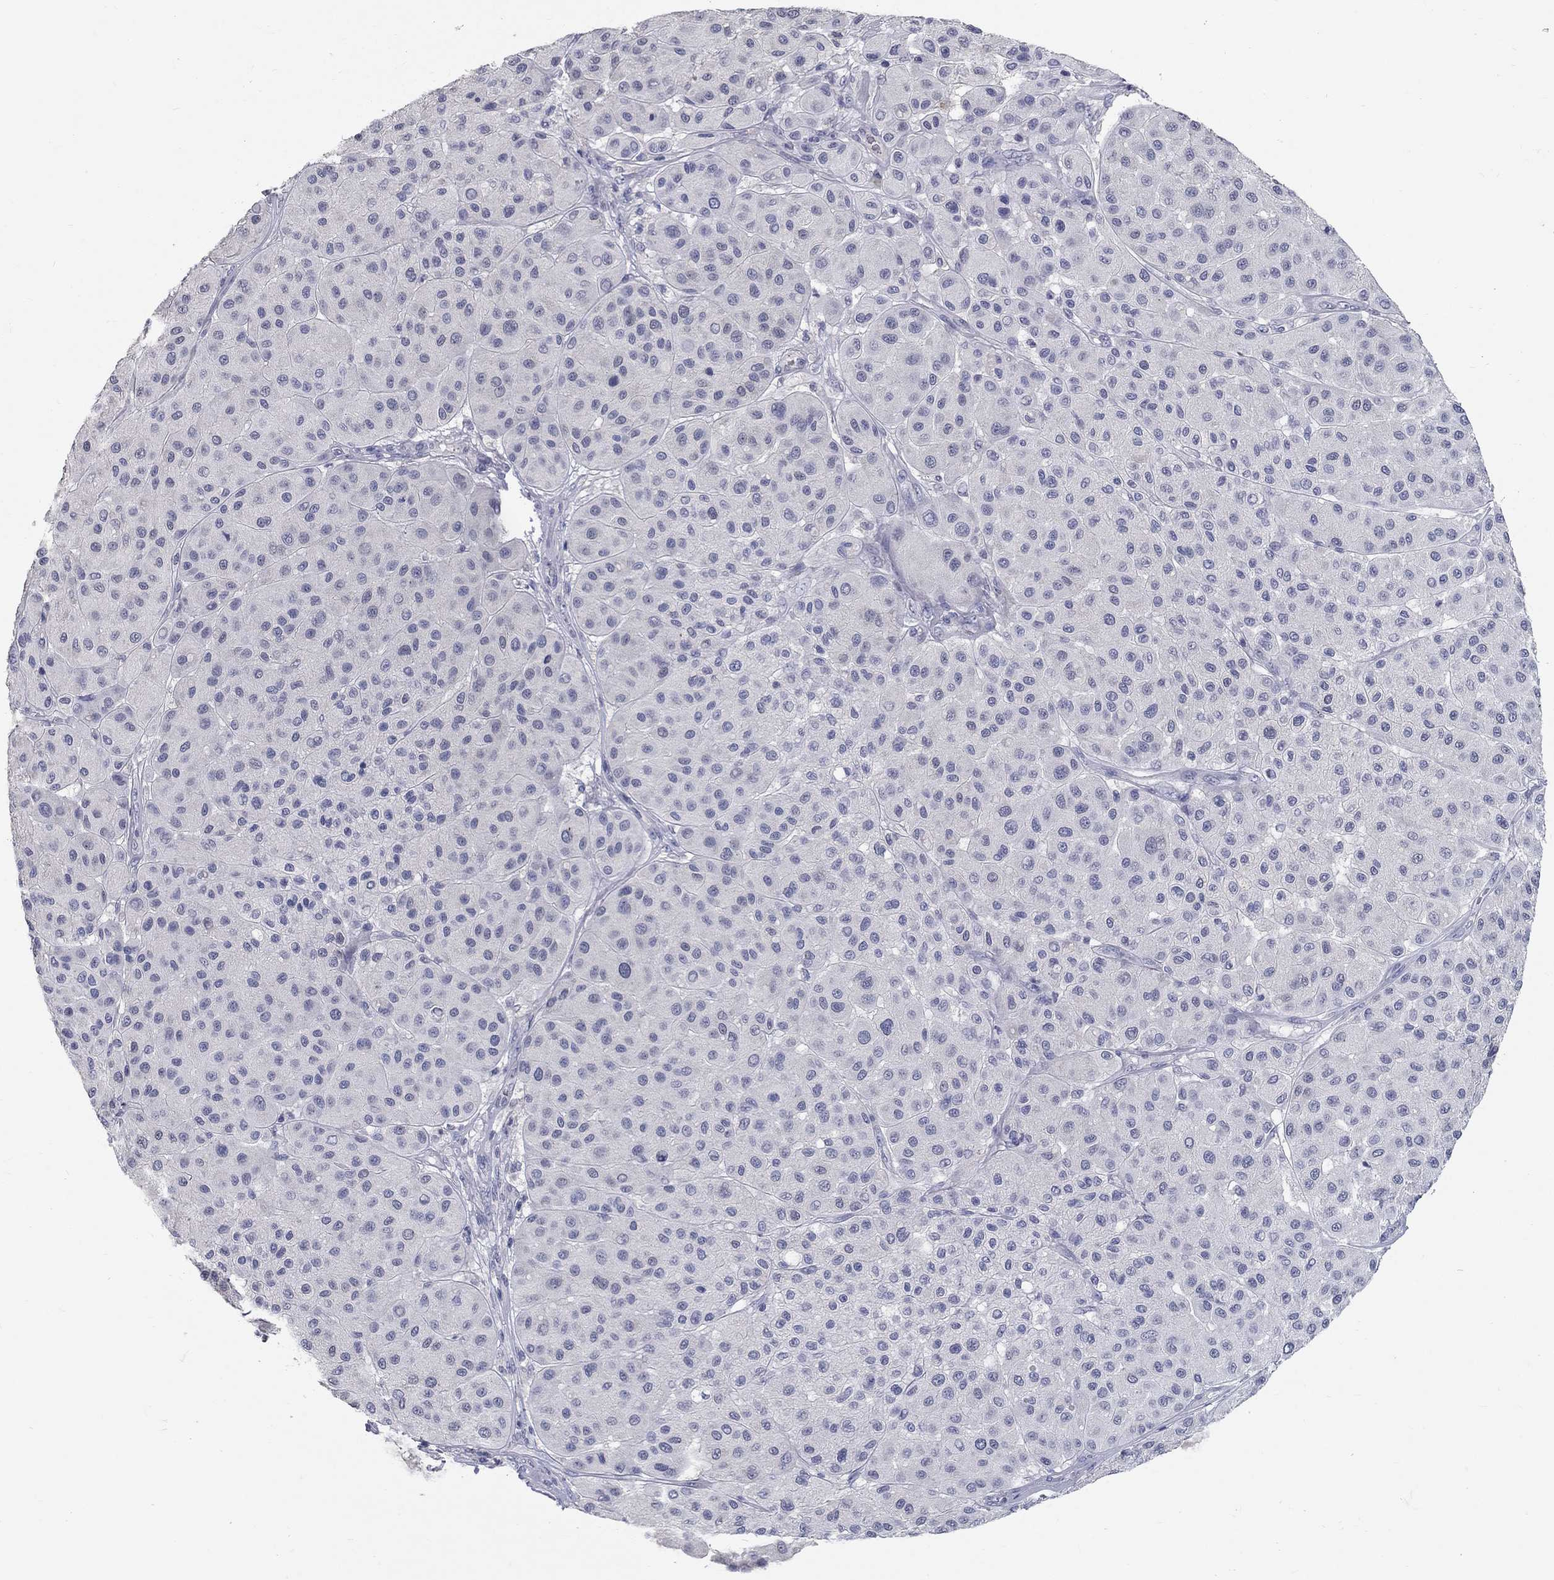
{"staining": {"intensity": "negative", "quantity": "none", "location": "none"}, "tissue": "melanoma", "cell_type": "Tumor cells", "image_type": "cancer", "snomed": [{"axis": "morphology", "description": "Malignant melanoma, Metastatic site"}, {"axis": "topography", "description": "Smooth muscle"}], "caption": "Human malignant melanoma (metastatic site) stained for a protein using immunohistochemistry (IHC) shows no positivity in tumor cells.", "gene": "PTH1R", "patient": {"sex": "male", "age": 41}}